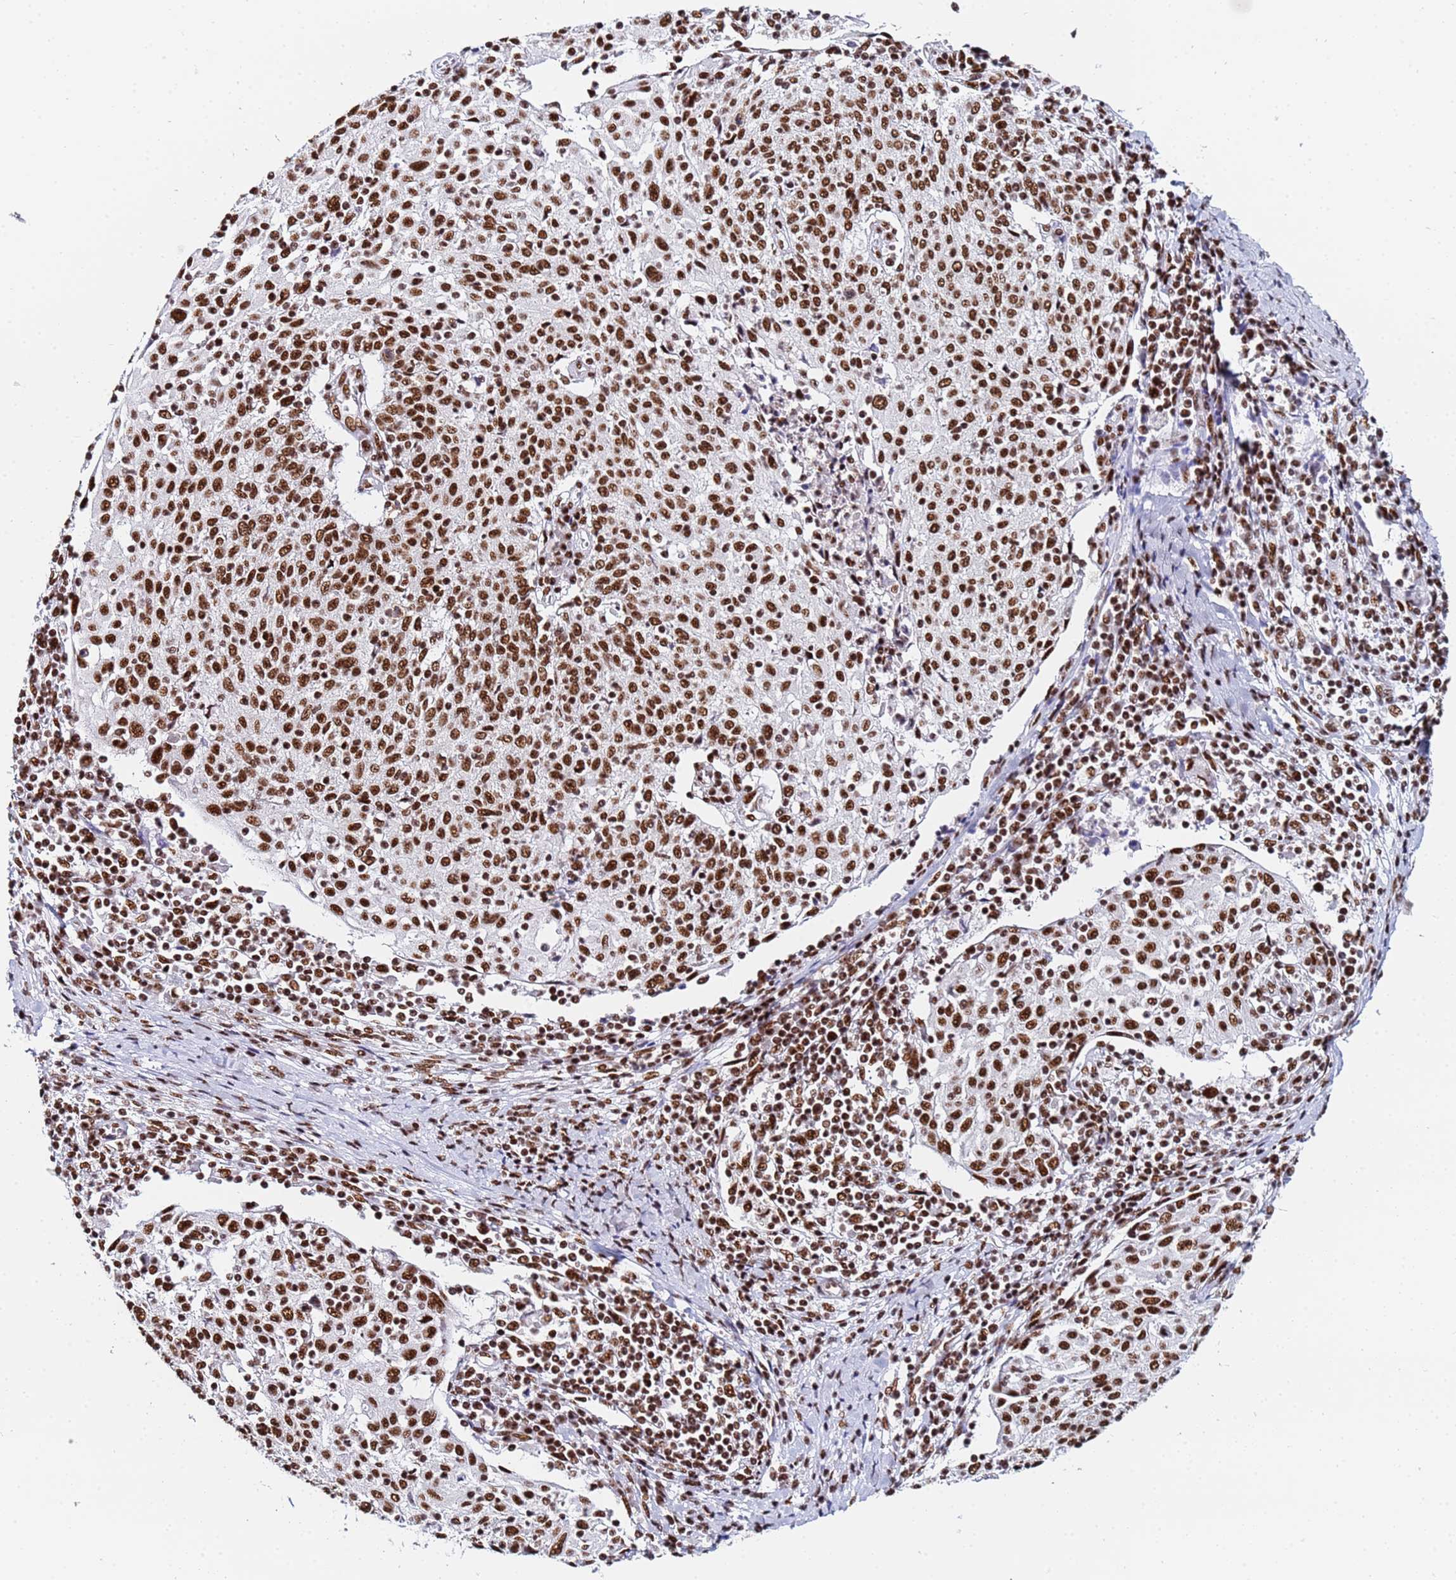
{"staining": {"intensity": "strong", "quantity": ">75%", "location": "nuclear"}, "tissue": "cervical cancer", "cell_type": "Tumor cells", "image_type": "cancer", "snomed": [{"axis": "morphology", "description": "Squamous cell carcinoma, NOS"}, {"axis": "topography", "description": "Cervix"}], "caption": "Cervical cancer stained for a protein reveals strong nuclear positivity in tumor cells.", "gene": "SNRPA1", "patient": {"sex": "female", "age": 52}}